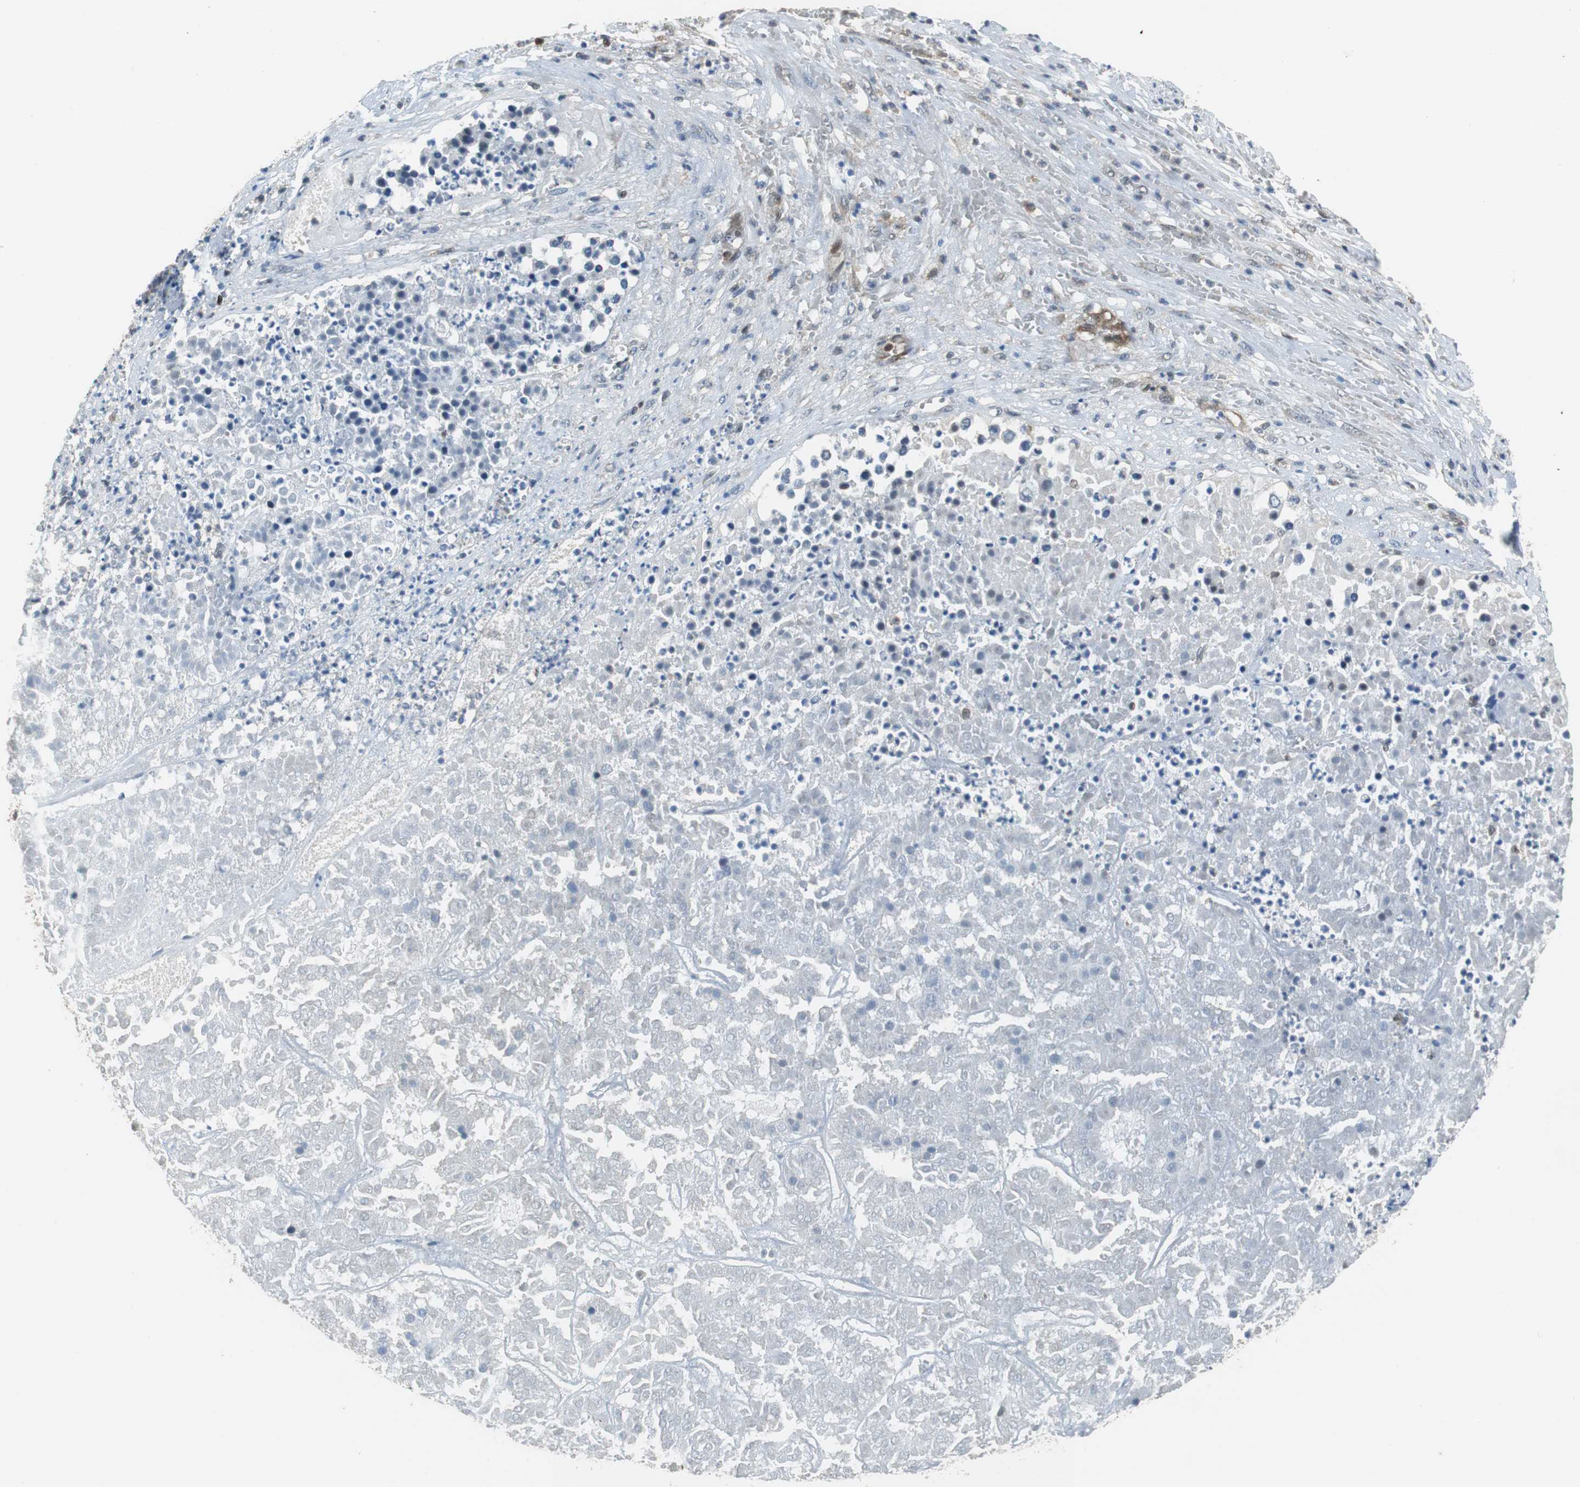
{"staining": {"intensity": "weak", "quantity": "25%-75%", "location": "cytoplasmic/membranous"}, "tissue": "pancreatic cancer", "cell_type": "Tumor cells", "image_type": "cancer", "snomed": [{"axis": "morphology", "description": "Adenocarcinoma, NOS"}, {"axis": "topography", "description": "Pancreas"}], "caption": "About 25%-75% of tumor cells in pancreatic cancer demonstrate weak cytoplasmic/membranous protein expression as visualized by brown immunohistochemical staining.", "gene": "GSDMD", "patient": {"sex": "male", "age": 50}}